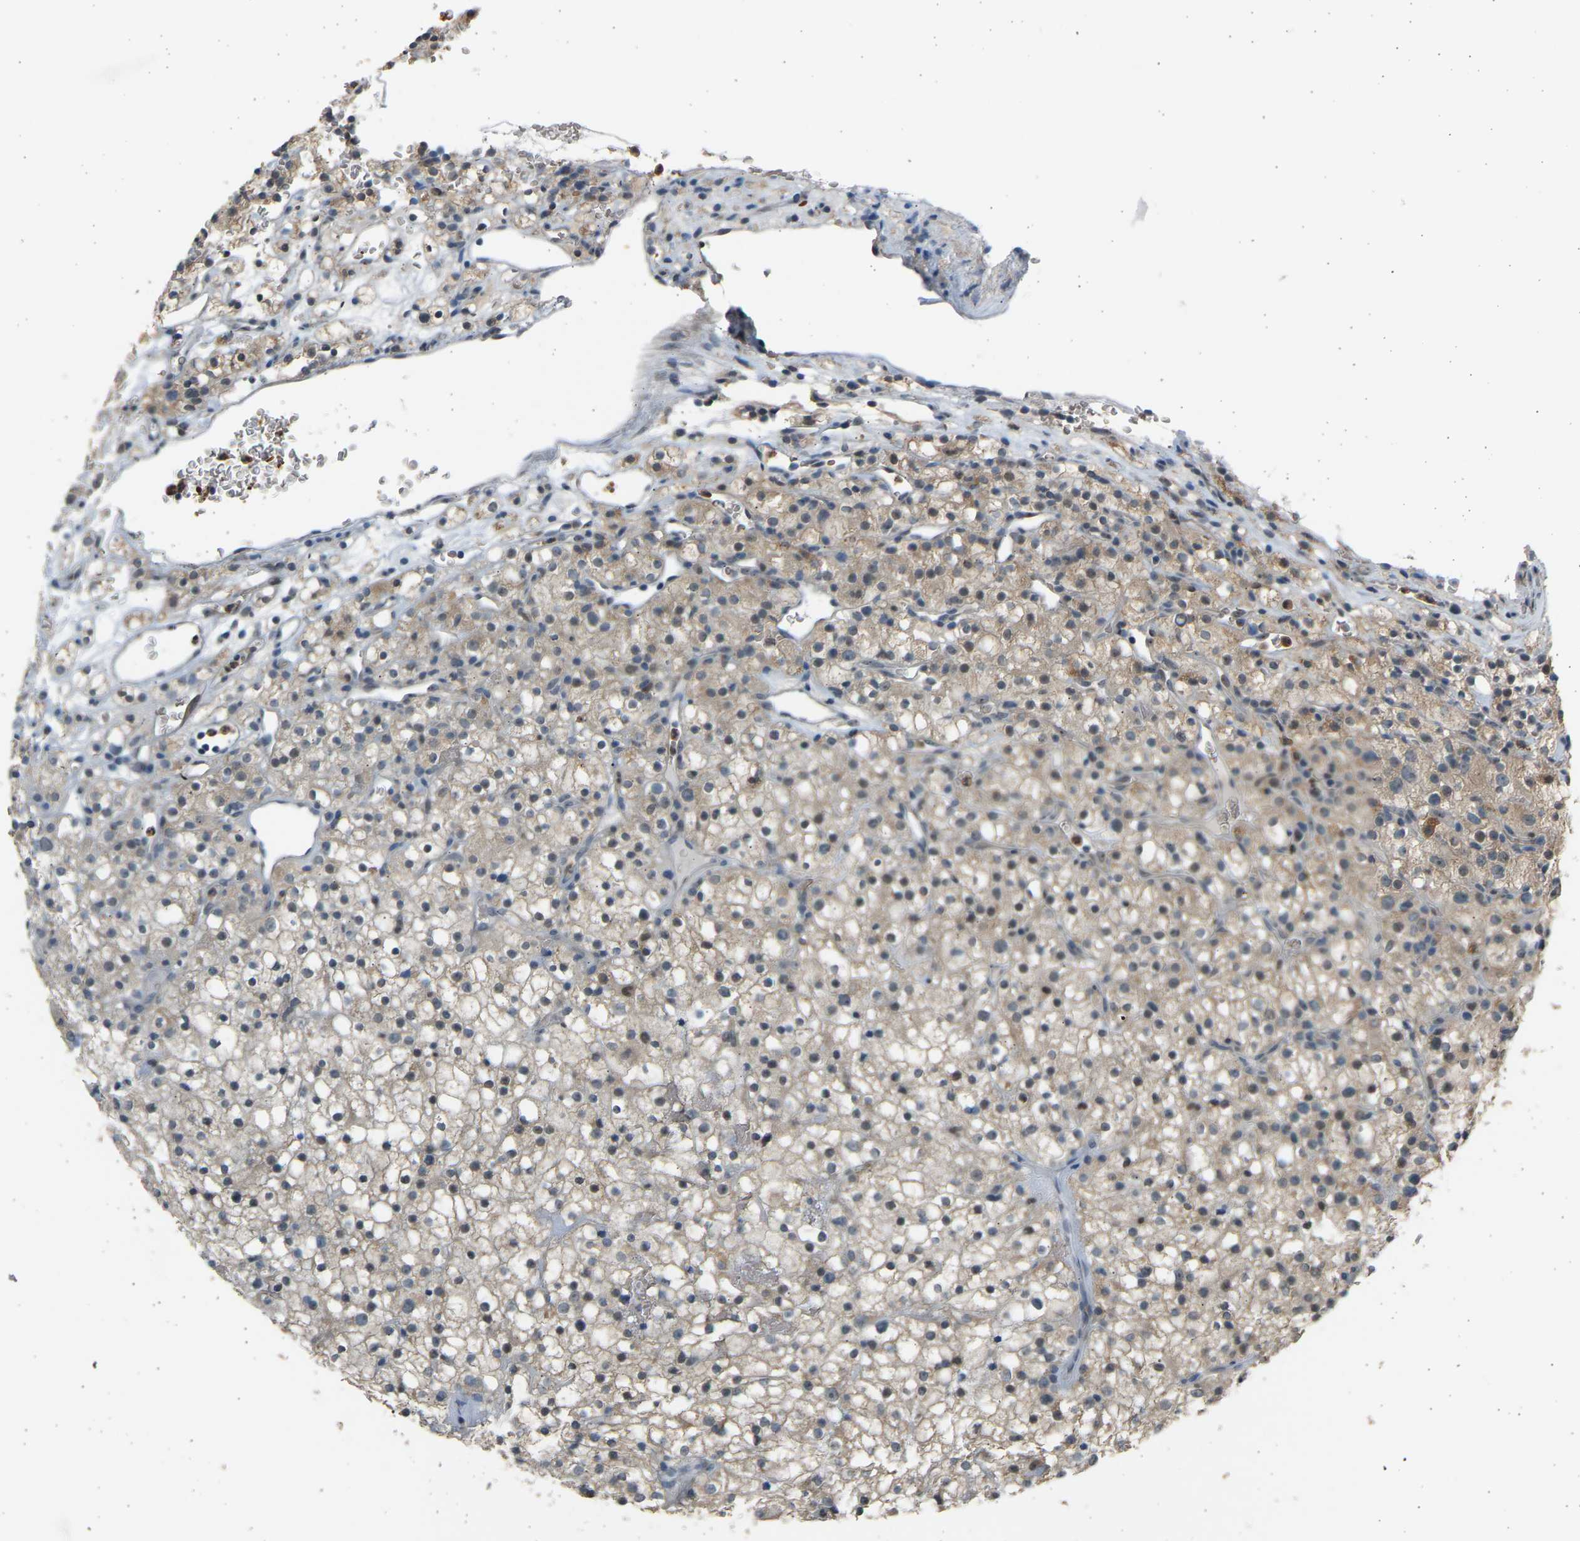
{"staining": {"intensity": "weak", "quantity": "<25%", "location": "cytoplasmic/membranous,nuclear"}, "tissue": "renal cancer", "cell_type": "Tumor cells", "image_type": "cancer", "snomed": [{"axis": "morphology", "description": "Normal tissue, NOS"}, {"axis": "morphology", "description": "Adenocarcinoma, NOS"}, {"axis": "topography", "description": "Kidney"}], "caption": "Image shows no significant protein expression in tumor cells of adenocarcinoma (renal). The staining is performed using DAB (3,3'-diaminobenzidine) brown chromogen with nuclei counter-stained in using hematoxylin.", "gene": "BIRC2", "patient": {"sex": "female", "age": 72}}